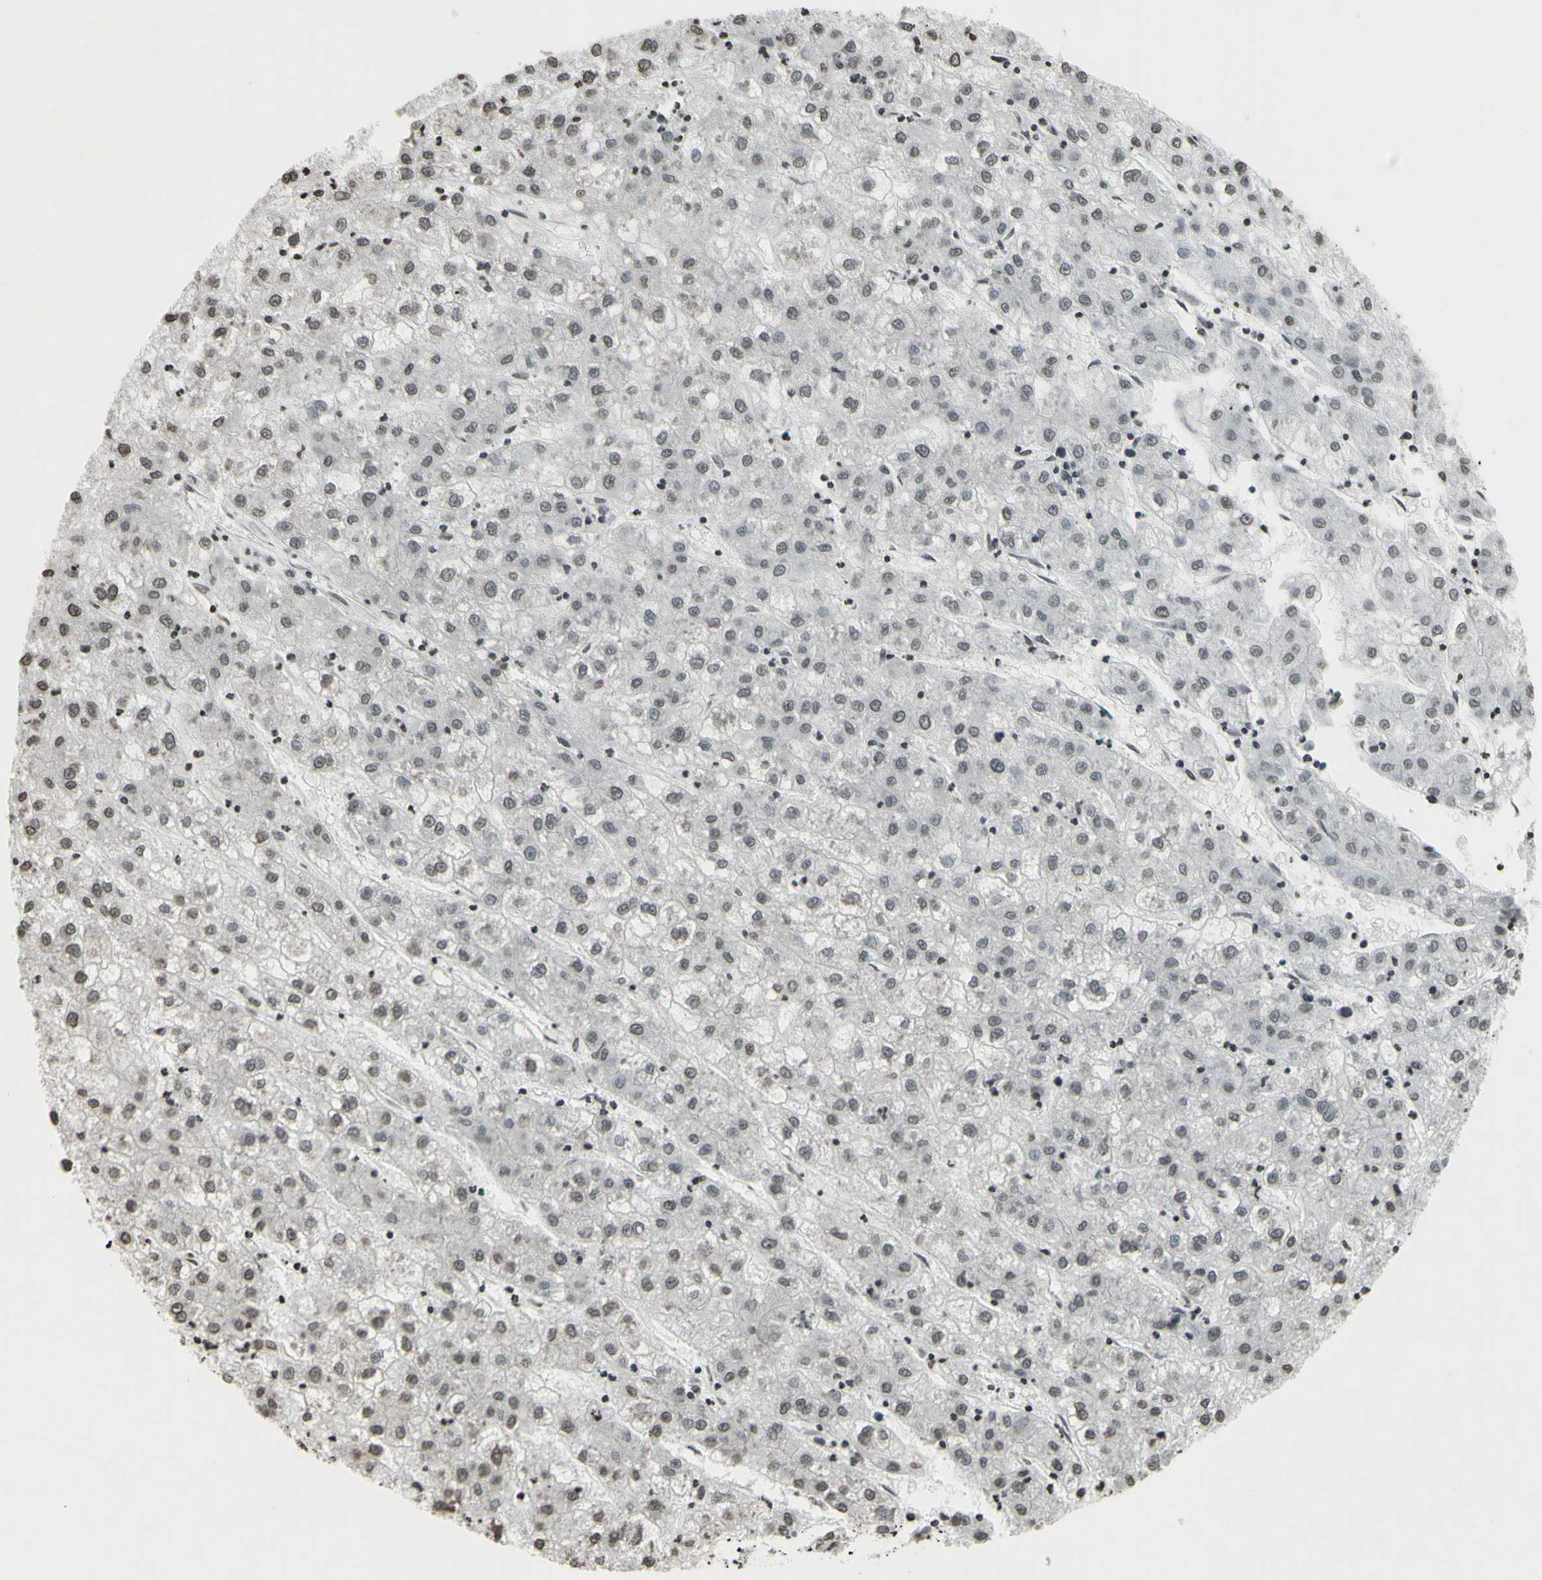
{"staining": {"intensity": "negative", "quantity": "none", "location": "none"}, "tissue": "liver cancer", "cell_type": "Tumor cells", "image_type": "cancer", "snomed": [{"axis": "morphology", "description": "Carcinoma, Hepatocellular, NOS"}, {"axis": "topography", "description": "Liver"}], "caption": "A histopathology image of liver cancer stained for a protein shows no brown staining in tumor cells.", "gene": "CD79B", "patient": {"sex": "male", "age": 72}}